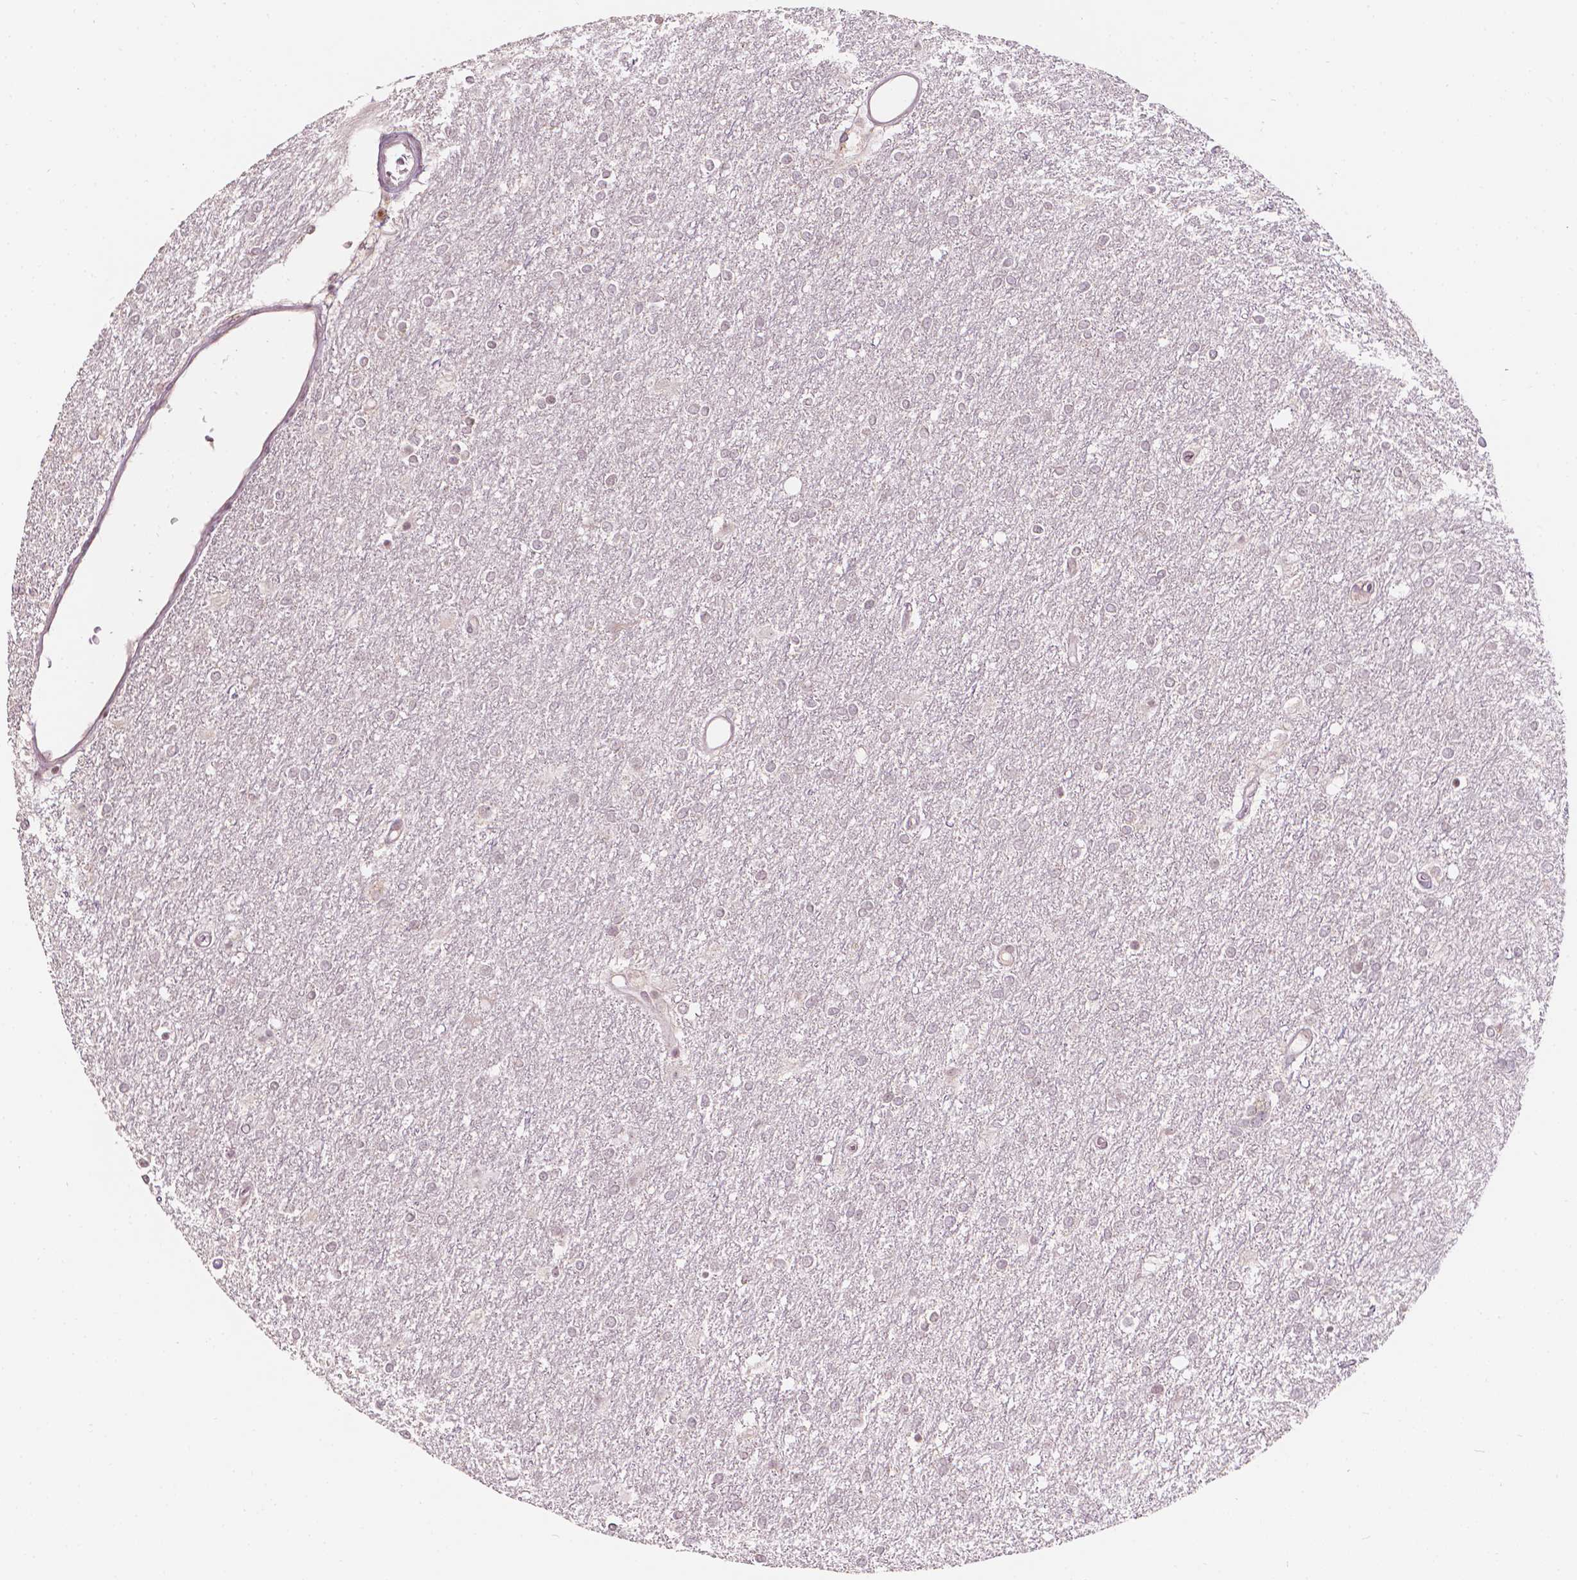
{"staining": {"intensity": "negative", "quantity": "none", "location": "none"}, "tissue": "glioma", "cell_type": "Tumor cells", "image_type": "cancer", "snomed": [{"axis": "morphology", "description": "Glioma, malignant, High grade"}, {"axis": "topography", "description": "Brain"}], "caption": "Glioma stained for a protein using immunohistochemistry (IHC) shows no staining tumor cells.", "gene": "NOS1AP", "patient": {"sex": "female", "age": 61}}